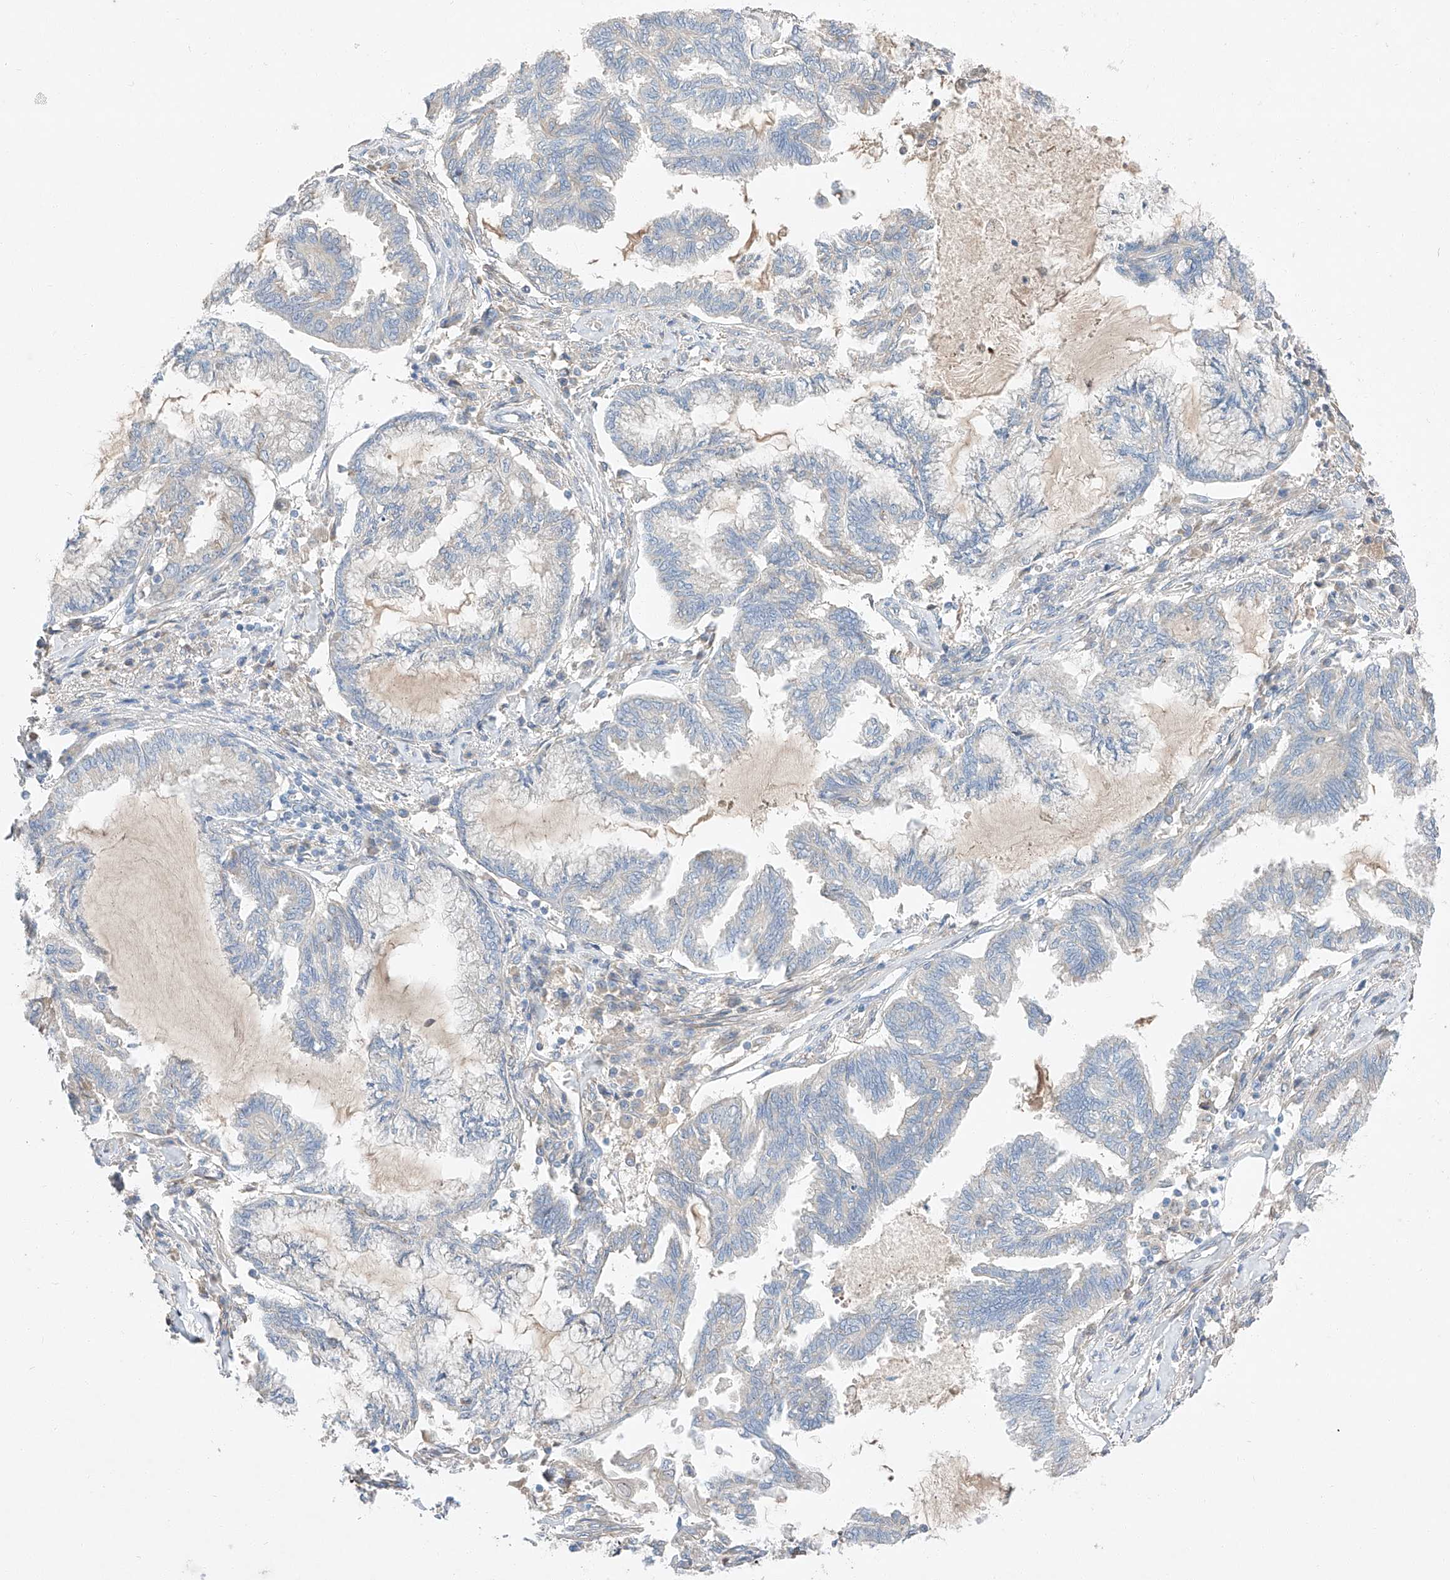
{"staining": {"intensity": "negative", "quantity": "none", "location": "none"}, "tissue": "endometrial cancer", "cell_type": "Tumor cells", "image_type": "cancer", "snomed": [{"axis": "morphology", "description": "Adenocarcinoma, NOS"}, {"axis": "topography", "description": "Endometrium"}], "caption": "Immunohistochemistry of human endometrial adenocarcinoma demonstrates no positivity in tumor cells. (IHC, brightfield microscopy, high magnification).", "gene": "RUSC1", "patient": {"sex": "female", "age": 86}}